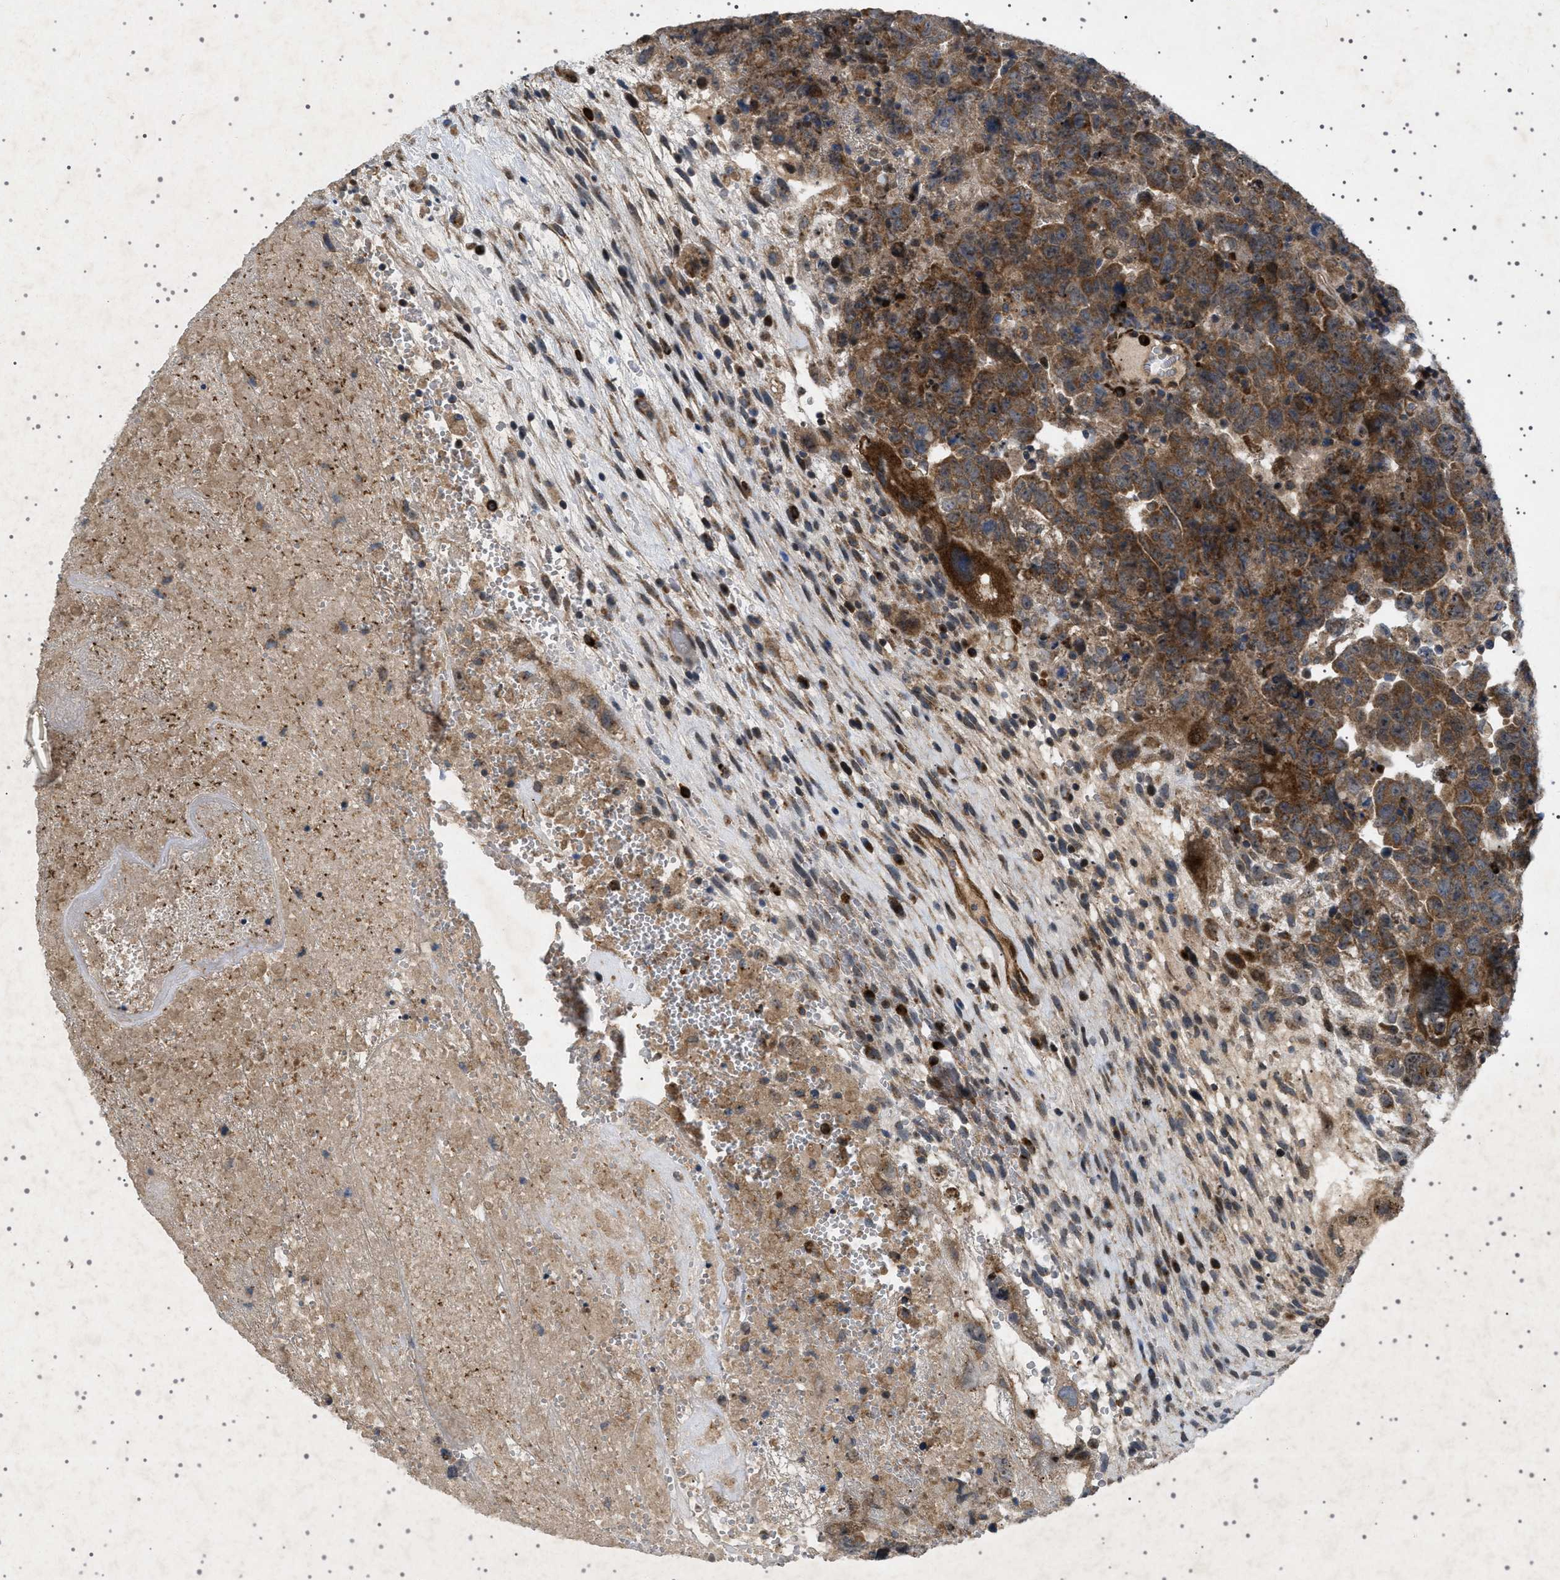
{"staining": {"intensity": "strong", "quantity": ">75%", "location": "cytoplasmic/membranous"}, "tissue": "testis cancer", "cell_type": "Tumor cells", "image_type": "cancer", "snomed": [{"axis": "morphology", "description": "Carcinoma, Embryonal, NOS"}, {"axis": "topography", "description": "Testis"}], "caption": "The micrograph exhibits immunohistochemical staining of testis cancer (embryonal carcinoma). There is strong cytoplasmic/membranous positivity is identified in approximately >75% of tumor cells.", "gene": "CCDC186", "patient": {"sex": "male", "age": 28}}